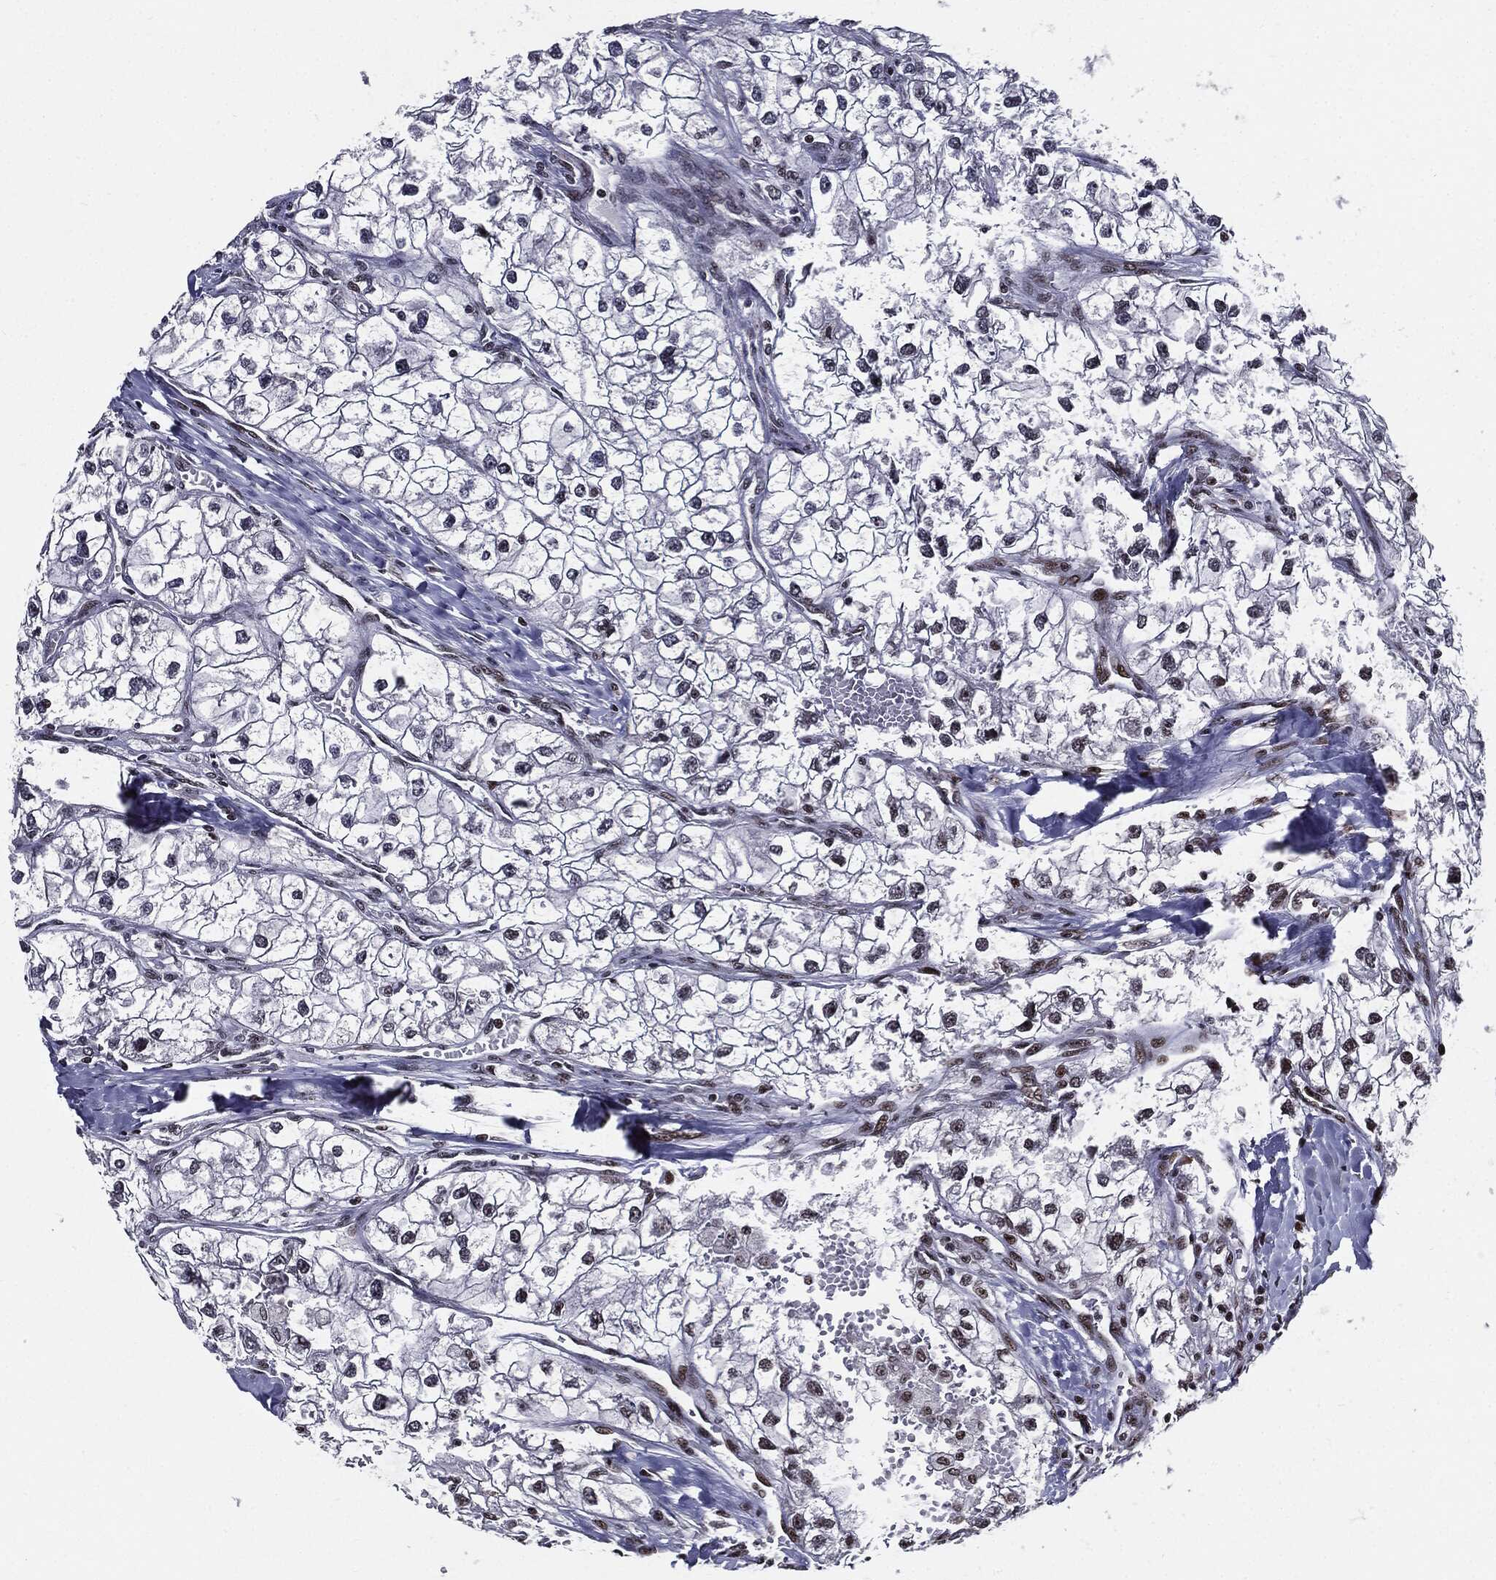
{"staining": {"intensity": "negative", "quantity": "none", "location": "none"}, "tissue": "renal cancer", "cell_type": "Tumor cells", "image_type": "cancer", "snomed": [{"axis": "morphology", "description": "Adenocarcinoma, NOS"}, {"axis": "topography", "description": "Kidney"}], "caption": "Immunohistochemical staining of human renal adenocarcinoma exhibits no significant positivity in tumor cells.", "gene": "ZFP91", "patient": {"sex": "male", "age": 59}}